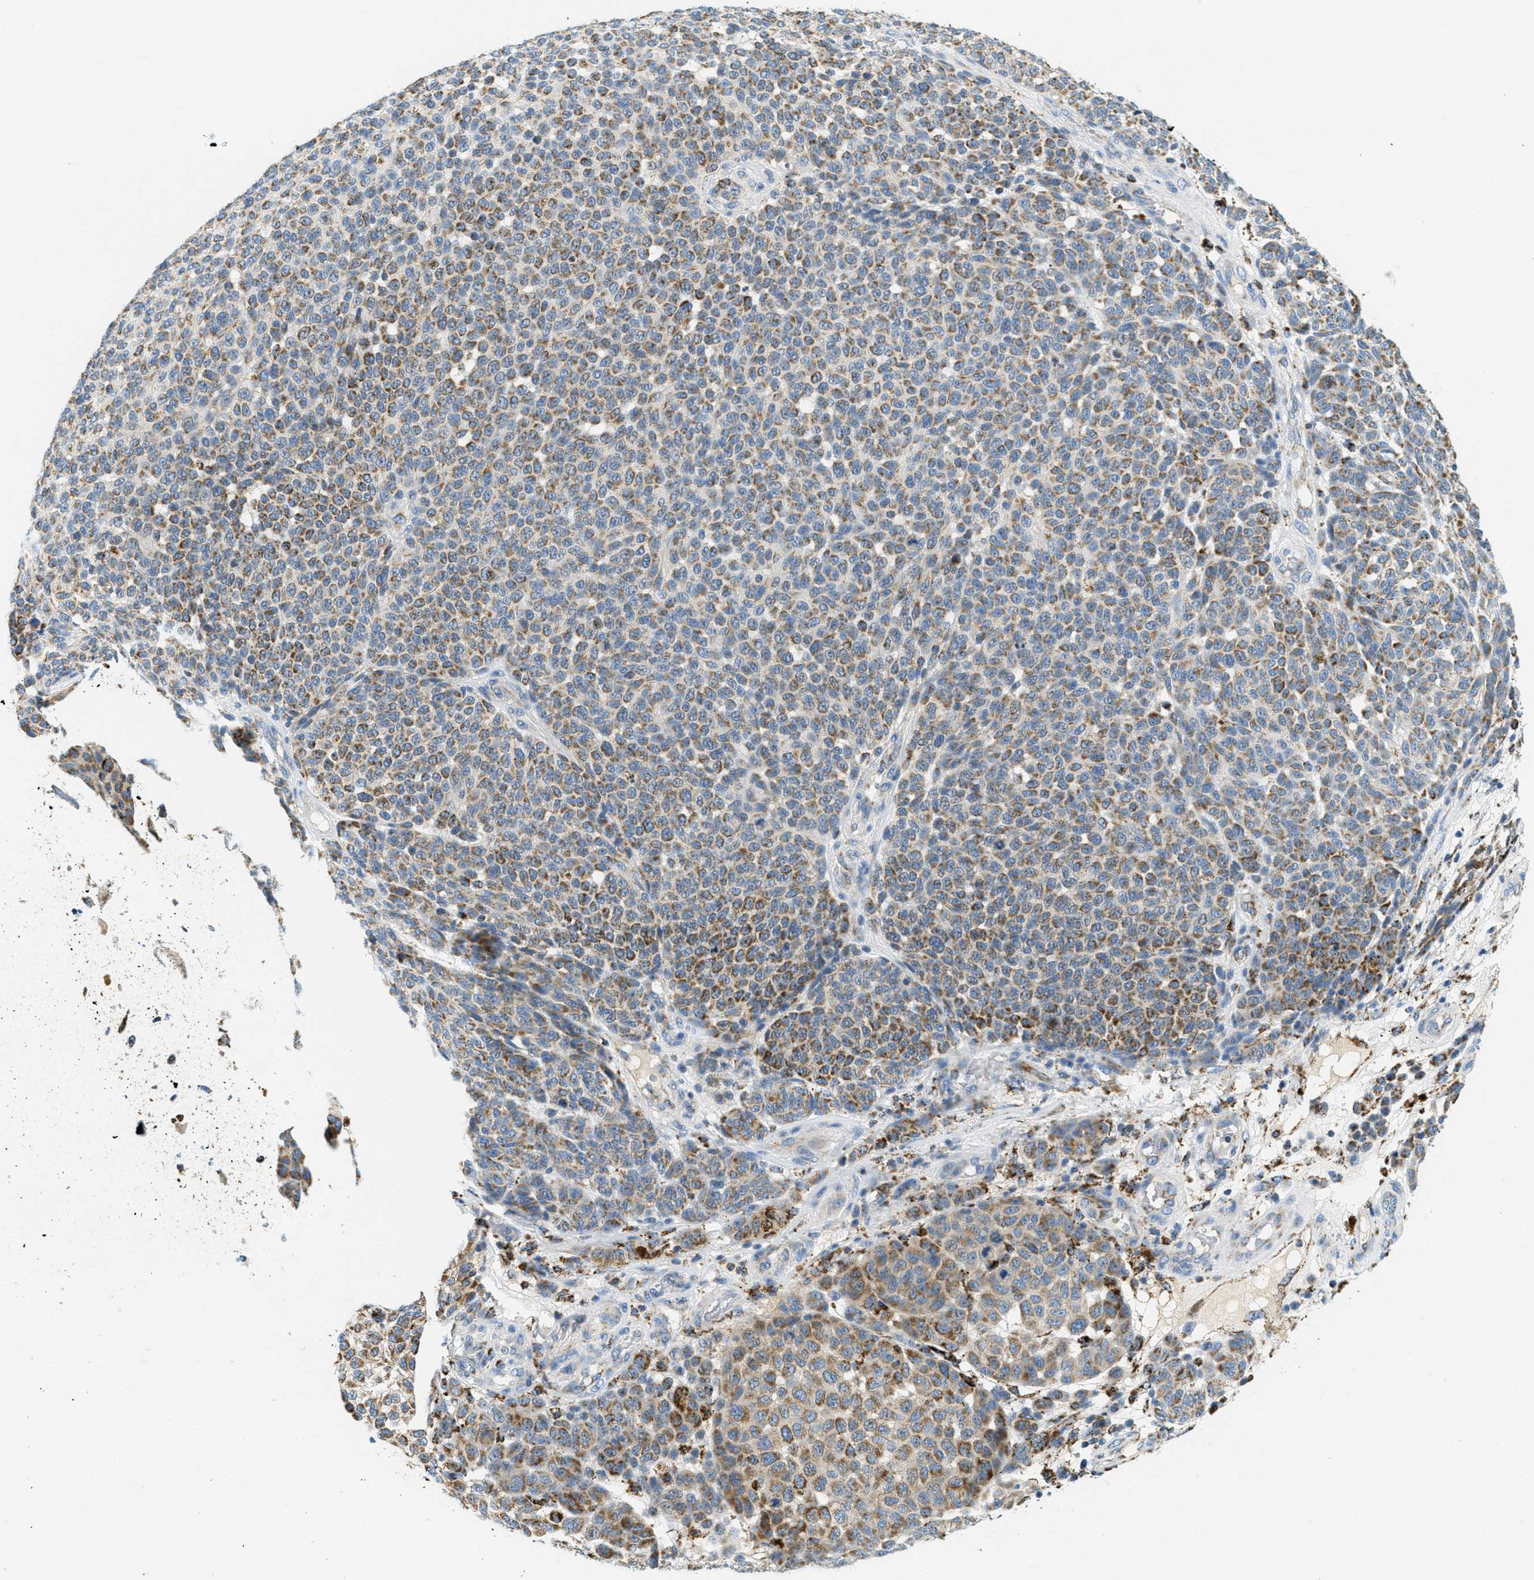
{"staining": {"intensity": "moderate", "quantity": ">75%", "location": "cytoplasmic/membranous"}, "tissue": "melanoma", "cell_type": "Tumor cells", "image_type": "cancer", "snomed": [{"axis": "morphology", "description": "Malignant melanoma, NOS"}, {"axis": "topography", "description": "Skin"}], "caption": "Melanoma tissue reveals moderate cytoplasmic/membranous staining in approximately >75% of tumor cells, visualized by immunohistochemistry. The staining is performed using DAB brown chromogen to label protein expression. The nuclei are counter-stained blue using hematoxylin.", "gene": "HLCS", "patient": {"sex": "male", "age": 59}}